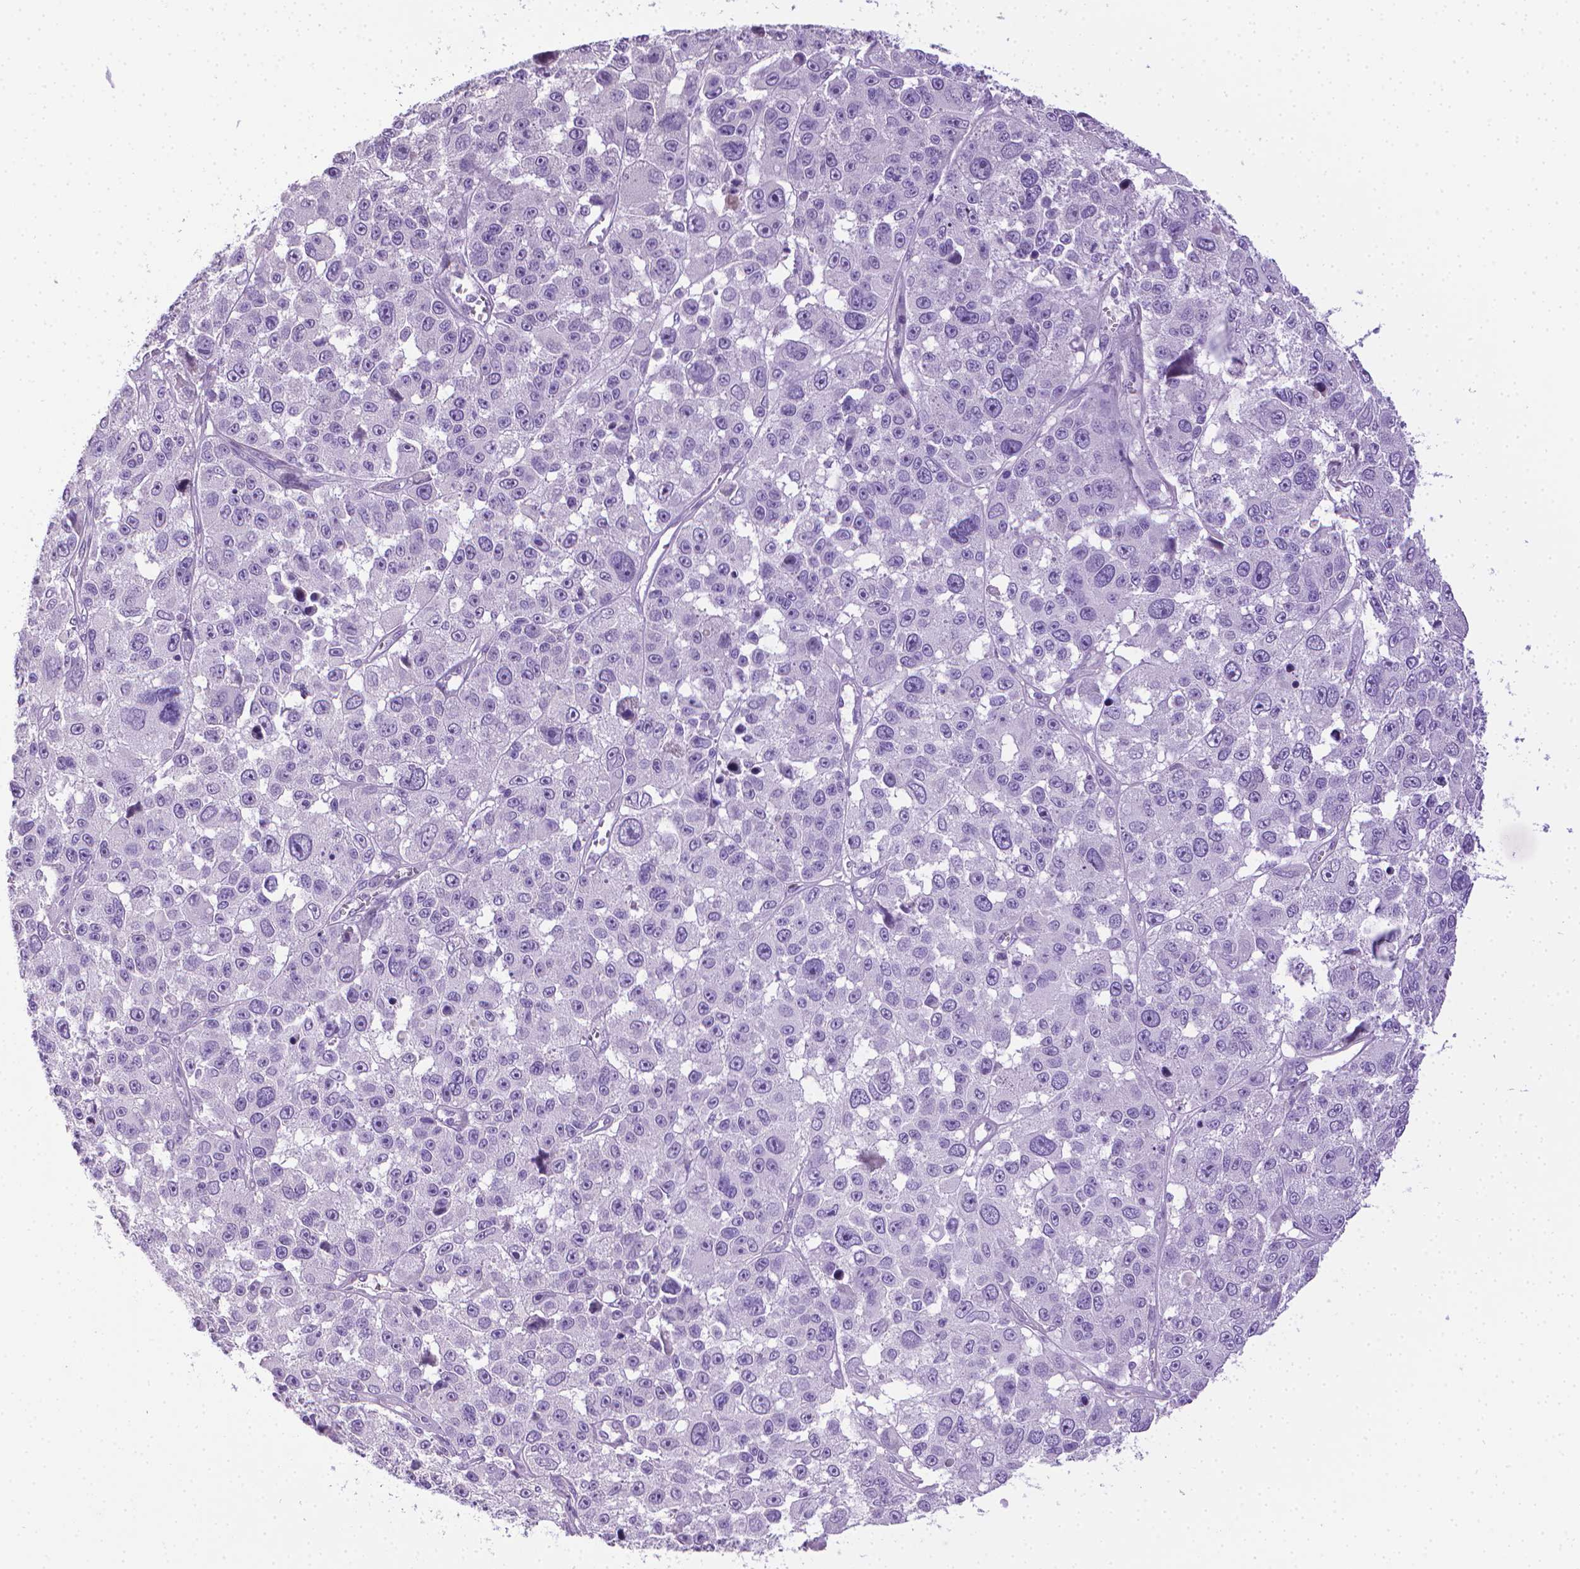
{"staining": {"intensity": "negative", "quantity": "none", "location": "none"}, "tissue": "melanoma", "cell_type": "Tumor cells", "image_type": "cancer", "snomed": [{"axis": "morphology", "description": "Malignant melanoma, NOS"}, {"axis": "topography", "description": "Skin"}], "caption": "Immunohistochemistry (IHC) of human malignant melanoma demonstrates no positivity in tumor cells.", "gene": "PNMA2", "patient": {"sex": "female", "age": 66}}